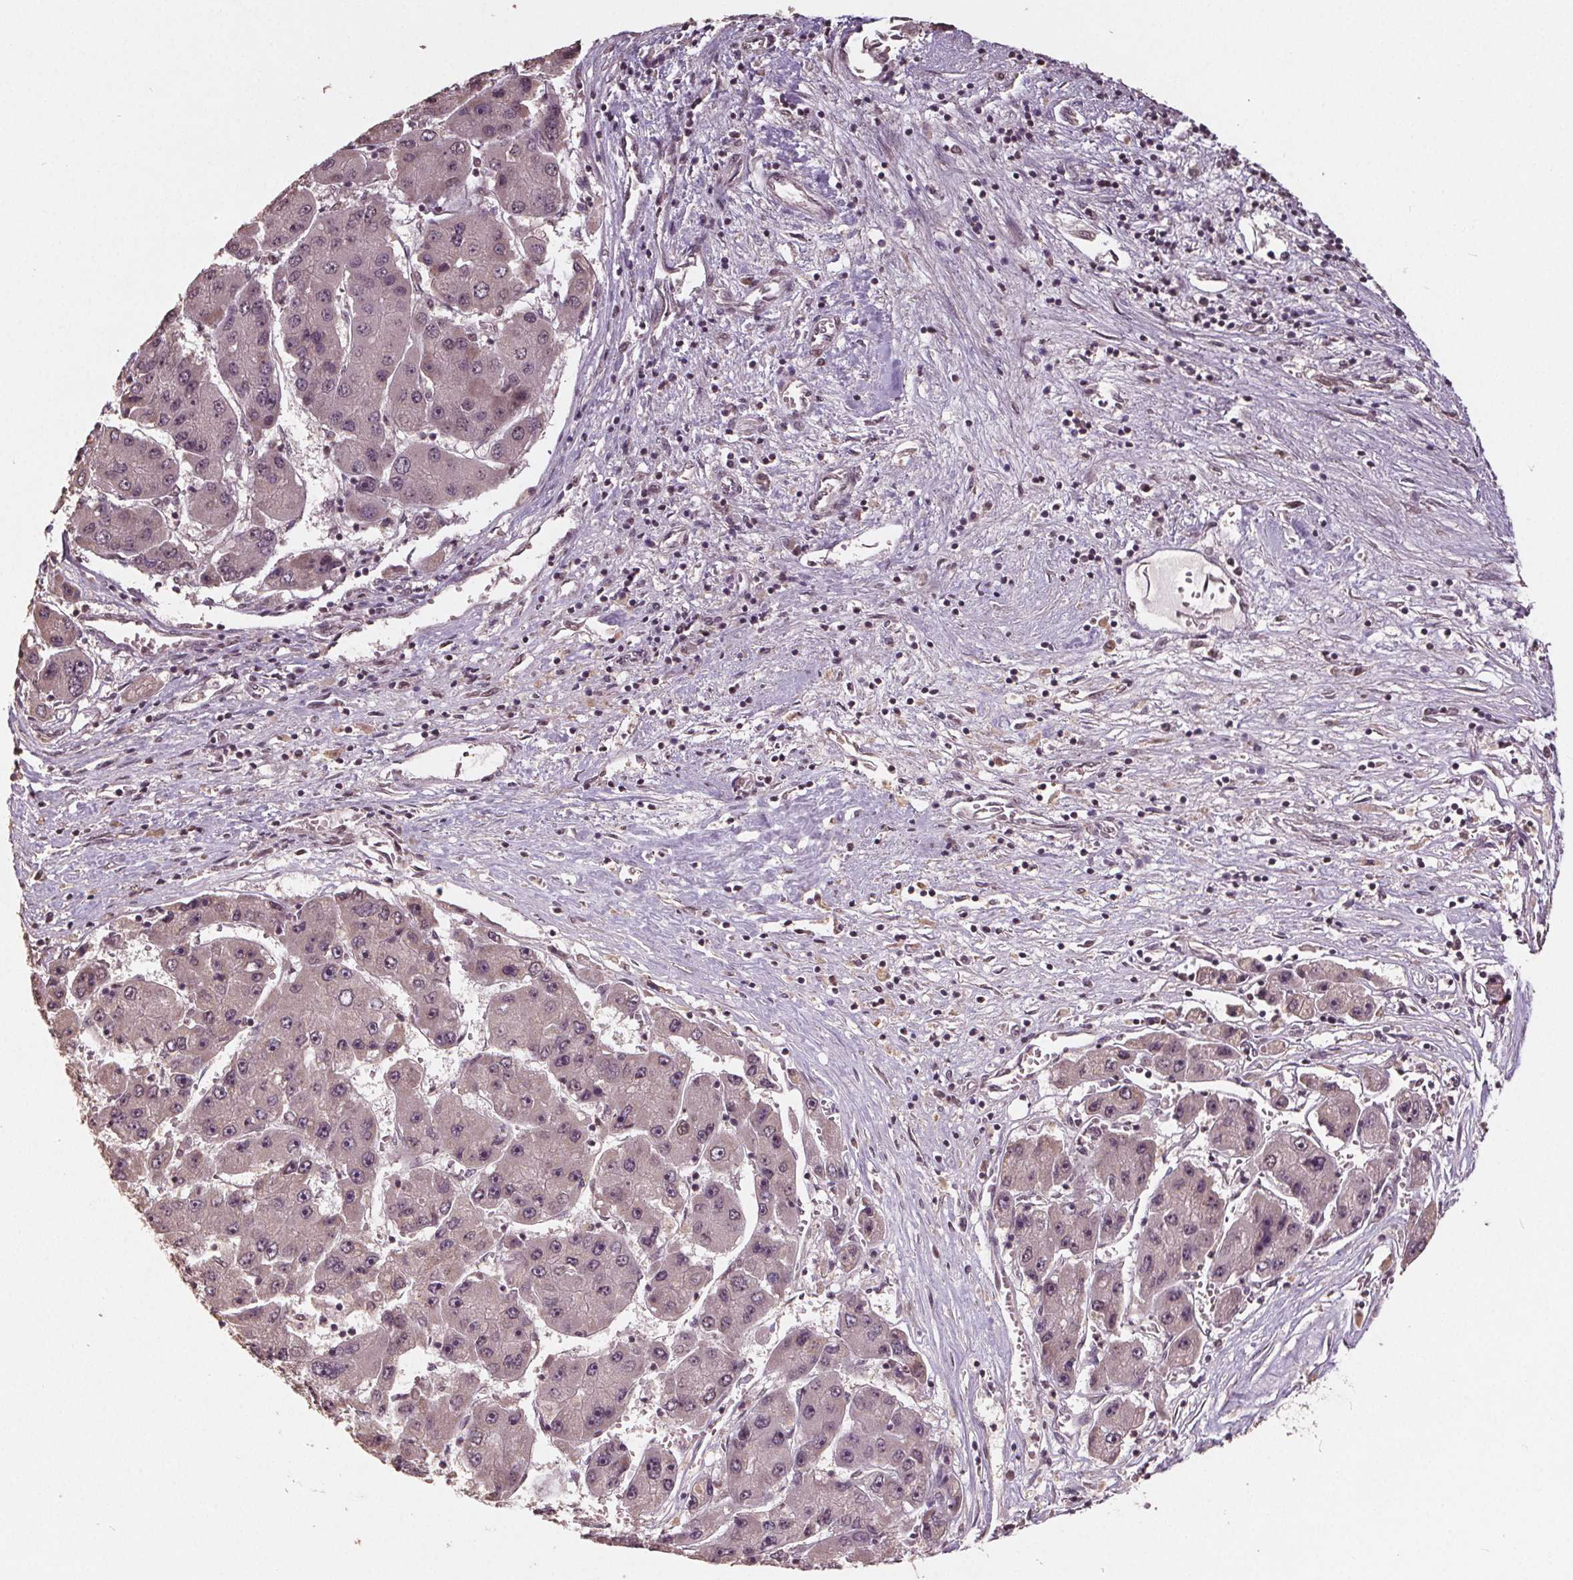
{"staining": {"intensity": "weak", "quantity": "25%-75%", "location": "nuclear"}, "tissue": "liver cancer", "cell_type": "Tumor cells", "image_type": "cancer", "snomed": [{"axis": "morphology", "description": "Carcinoma, Hepatocellular, NOS"}, {"axis": "topography", "description": "Liver"}], "caption": "A histopathology image showing weak nuclear staining in about 25%-75% of tumor cells in liver cancer (hepatocellular carcinoma), as visualized by brown immunohistochemical staining.", "gene": "DNMT3B", "patient": {"sex": "female", "age": 61}}